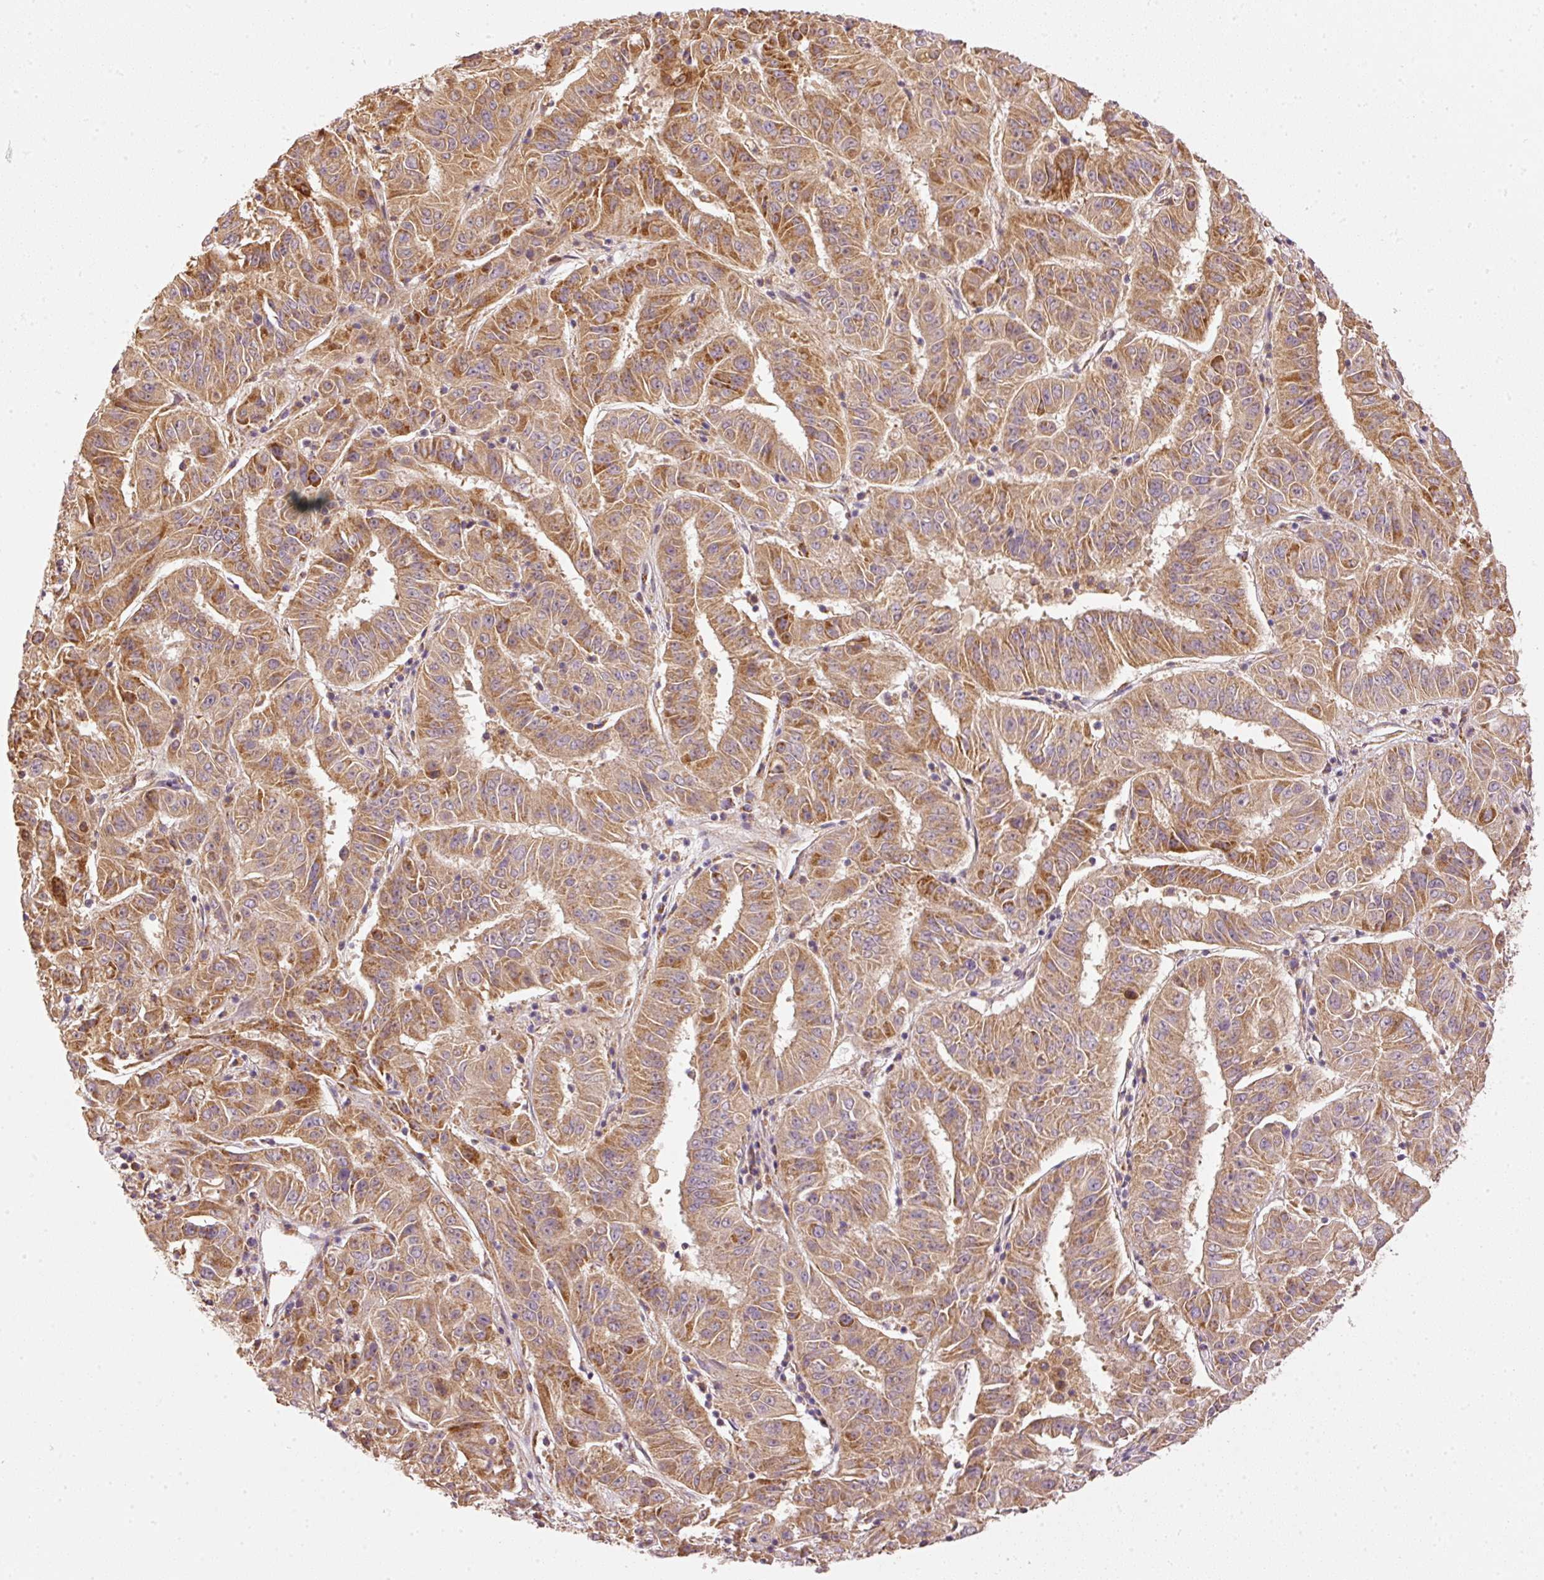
{"staining": {"intensity": "moderate", "quantity": ">75%", "location": "cytoplasmic/membranous"}, "tissue": "pancreatic cancer", "cell_type": "Tumor cells", "image_type": "cancer", "snomed": [{"axis": "morphology", "description": "Adenocarcinoma, NOS"}, {"axis": "topography", "description": "Pancreas"}], "caption": "Immunohistochemical staining of adenocarcinoma (pancreatic) reveals medium levels of moderate cytoplasmic/membranous protein positivity in approximately >75% of tumor cells.", "gene": "MTHFD1L", "patient": {"sex": "male", "age": 63}}